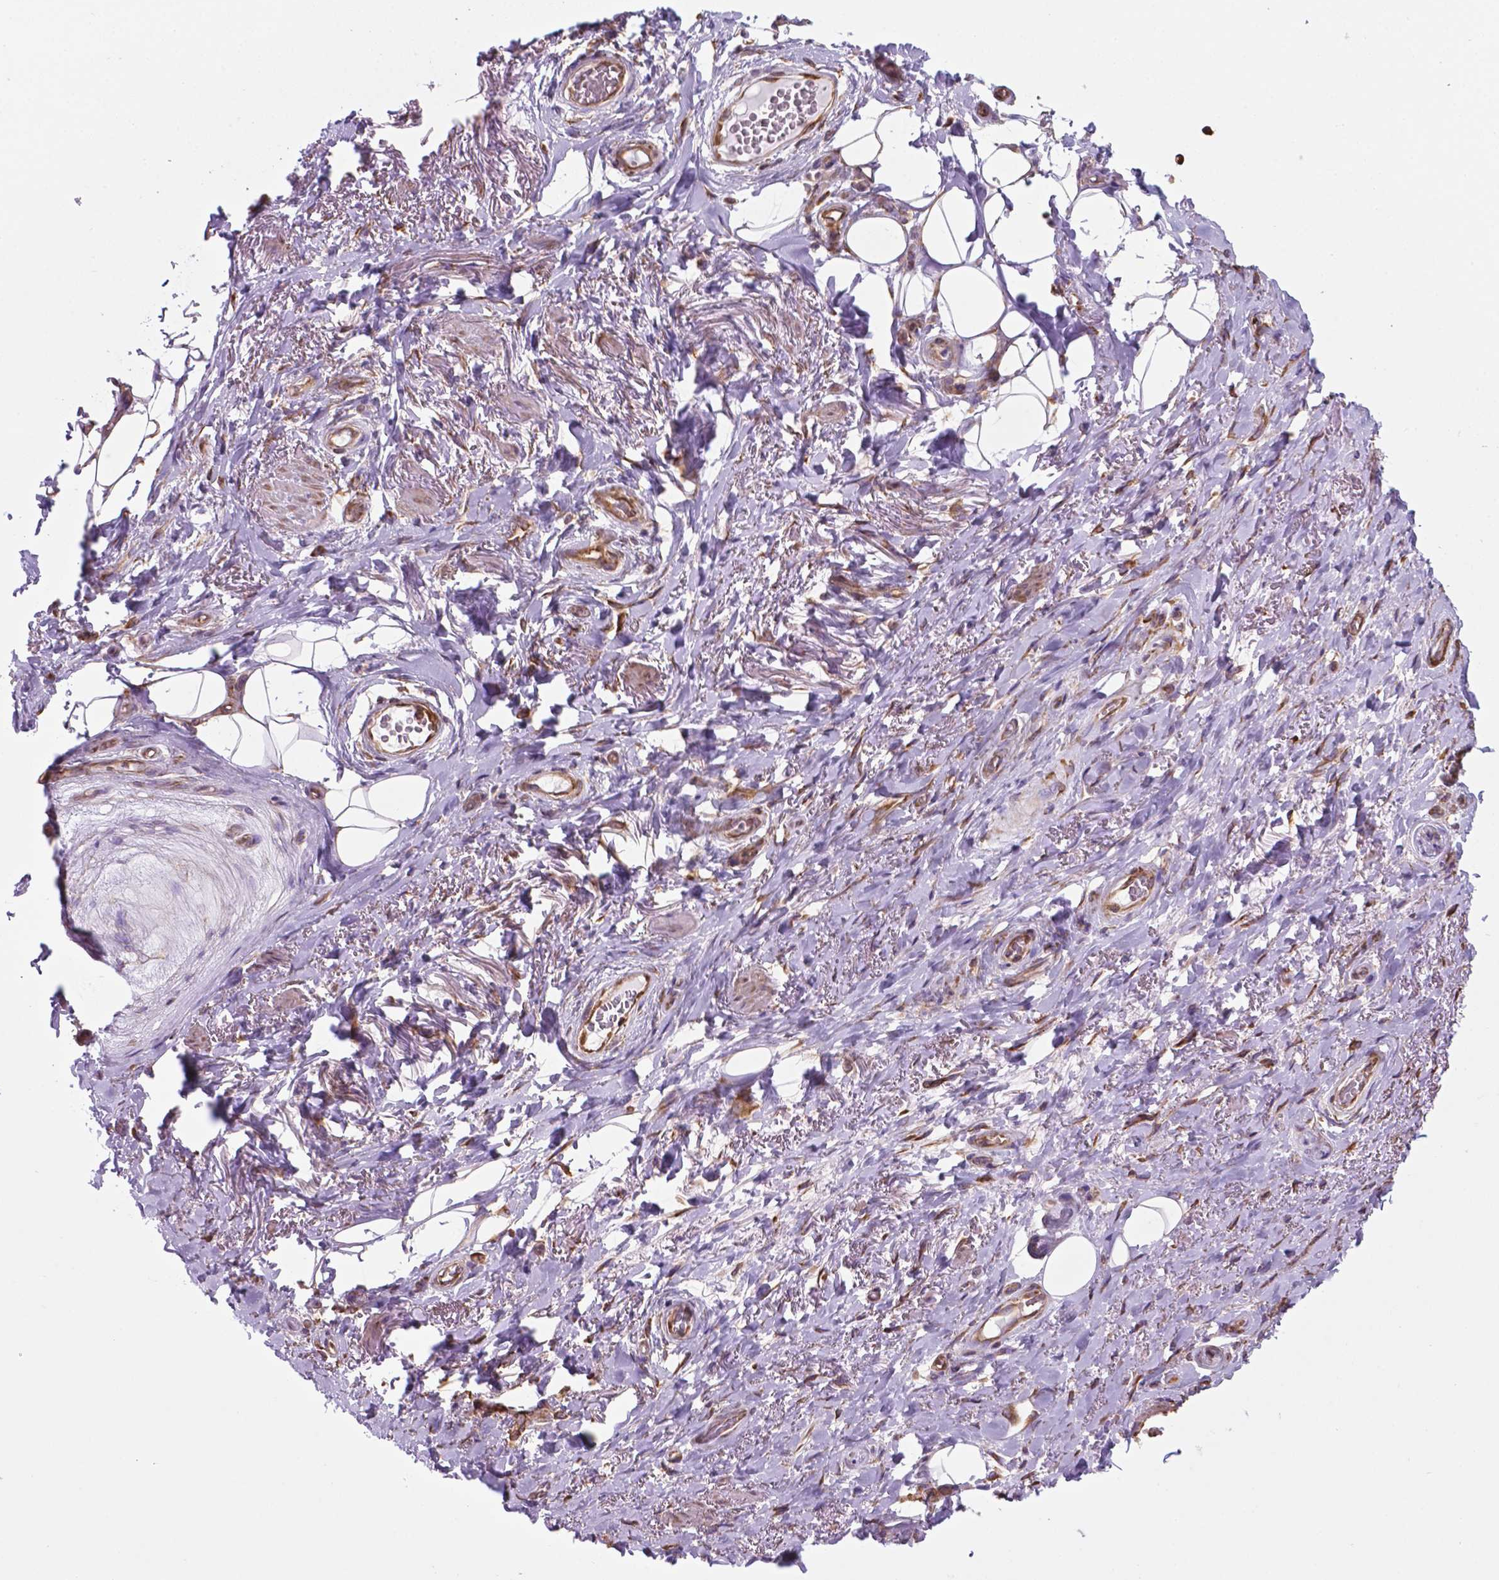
{"staining": {"intensity": "strong", "quantity": "25%-75%", "location": "cytoplasmic/membranous"}, "tissue": "adipose tissue", "cell_type": "Adipocytes", "image_type": "normal", "snomed": [{"axis": "morphology", "description": "Normal tissue, NOS"}, {"axis": "topography", "description": "Anal"}, {"axis": "topography", "description": "Peripheral nerve tissue"}], "caption": "Protein analysis of benign adipose tissue shows strong cytoplasmic/membranous staining in about 25%-75% of adipocytes.", "gene": "RPL29", "patient": {"sex": "male", "age": 53}}